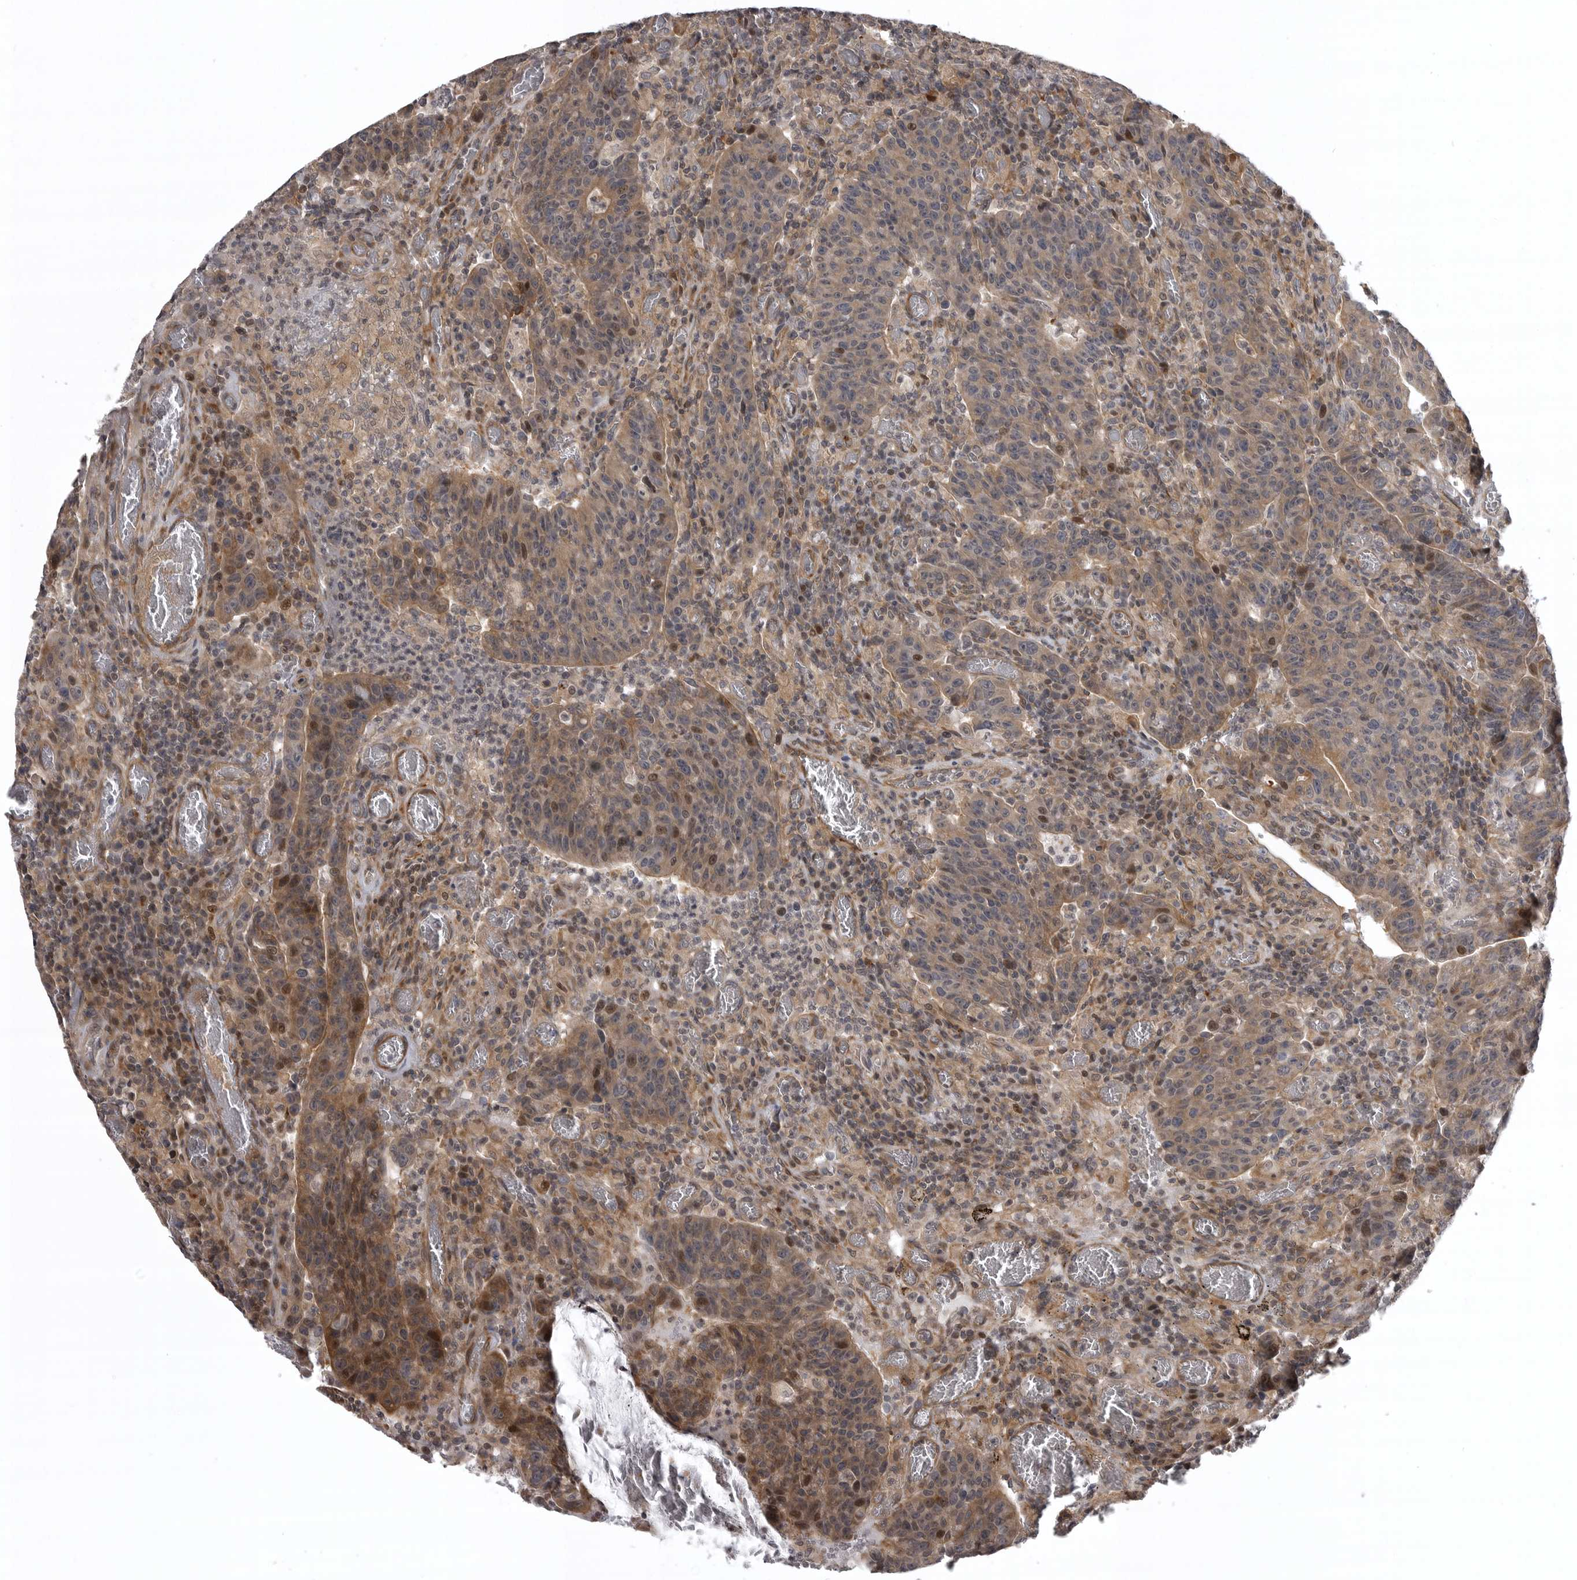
{"staining": {"intensity": "moderate", "quantity": ">75%", "location": "cytoplasmic/membranous"}, "tissue": "colorectal cancer", "cell_type": "Tumor cells", "image_type": "cancer", "snomed": [{"axis": "morphology", "description": "Adenocarcinoma, NOS"}, {"axis": "topography", "description": "Colon"}], "caption": "A micrograph of human colorectal adenocarcinoma stained for a protein demonstrates moderate cytoplasmic/membranous brown staining in tumor cells.", "gene": "ZNRF1", "patient": {"sex": "female", "age": 75}}